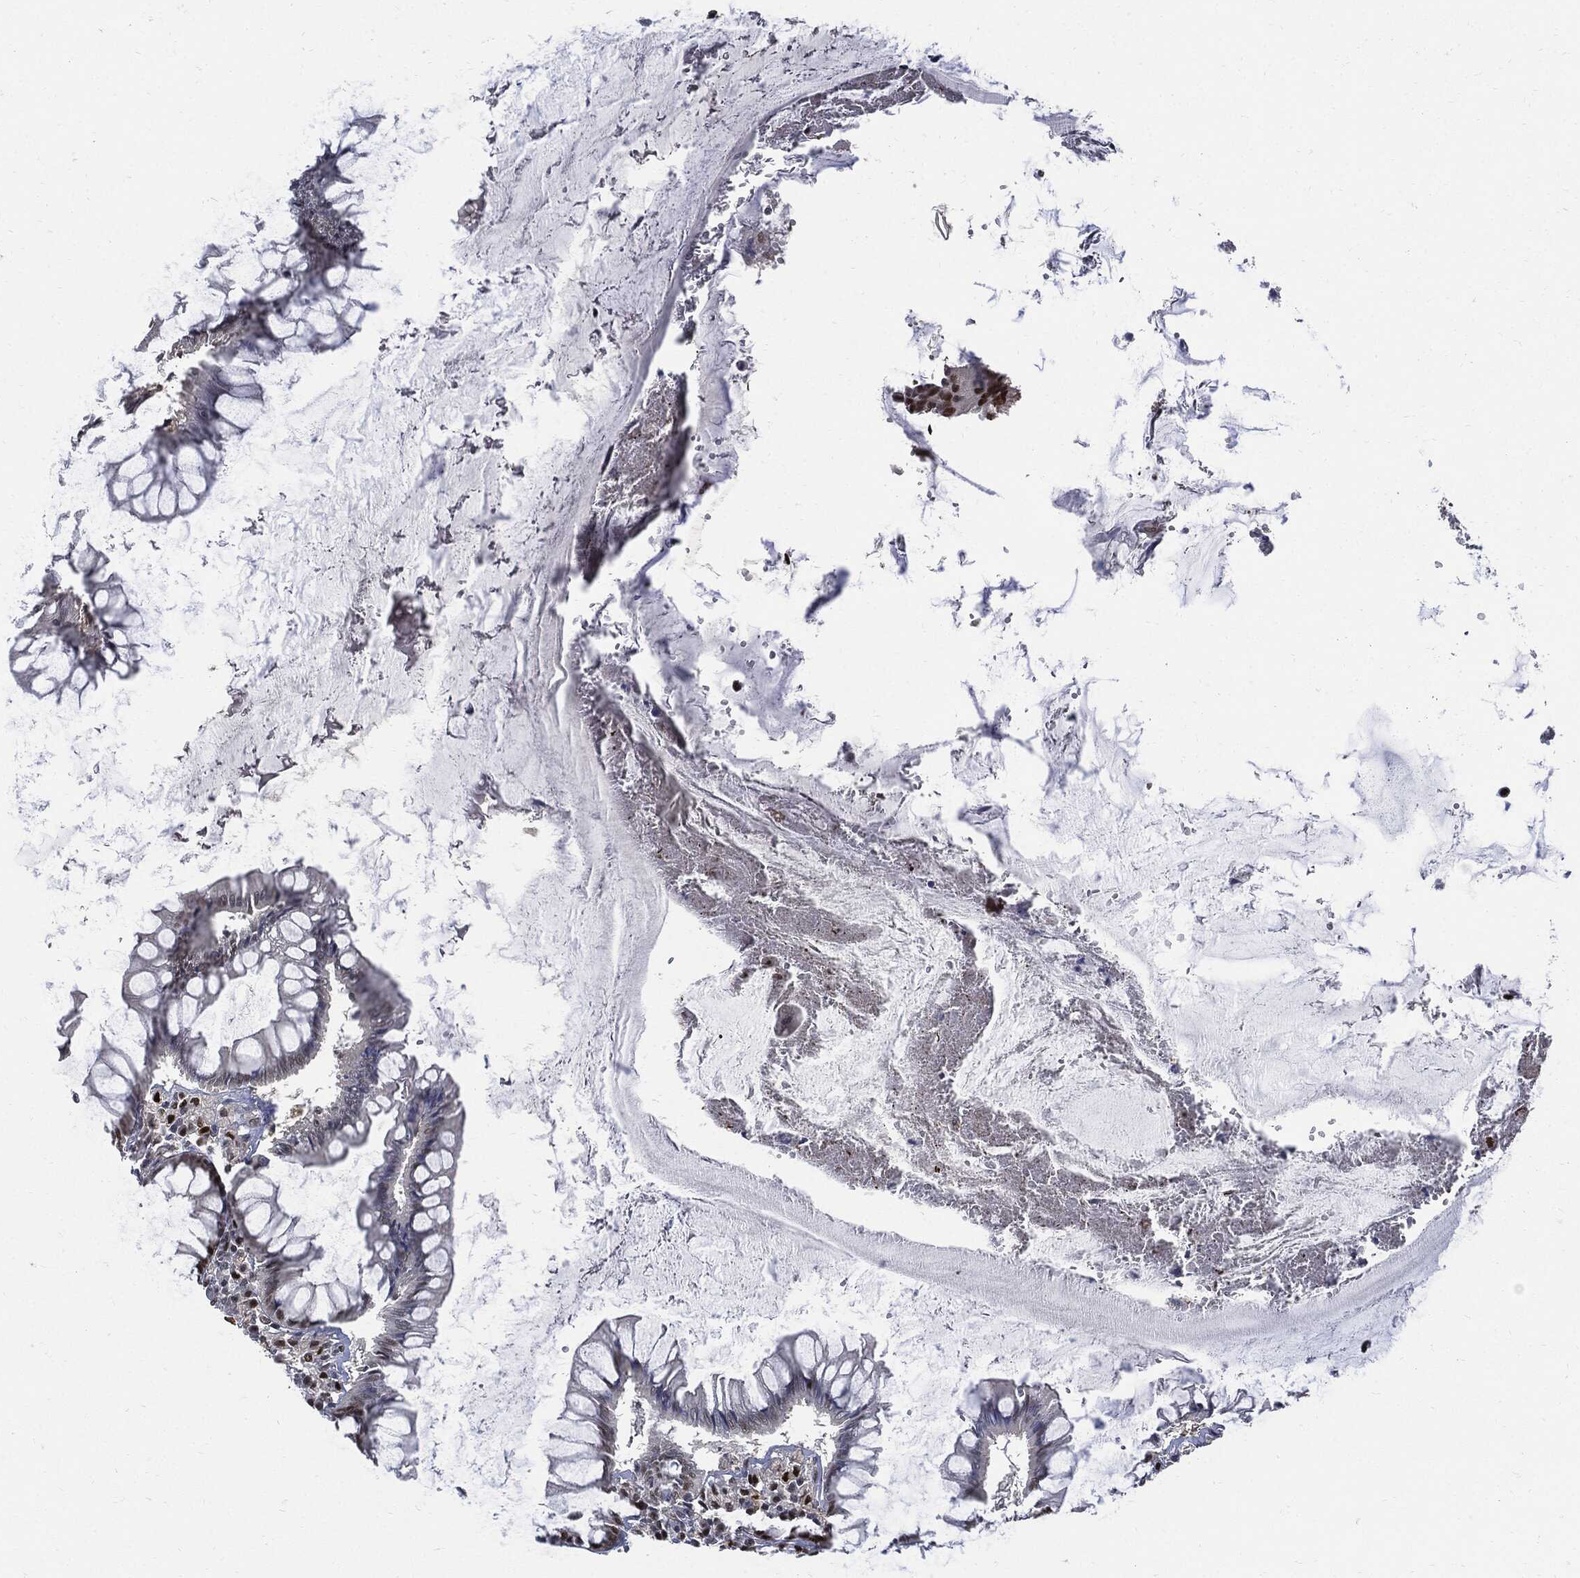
{"staining": {"intensity": "strong", "quantity": "<25%", "location": "nuclear"}, "tissue": "colon", "cell_type": "Endothelial cells", "image_type": "normal", "snomed": [{"axis": "morphology", "description": "Normal tissue, NOS"}, {"axis": "topography", "description": "Colon"}], "caption": "Protein staining demonstrates strong nuclear positivity in approximately <25% of endothelial cells in normal colon.", "gene": "PCNA", "patient": {"sex": "male", "age": 65}}